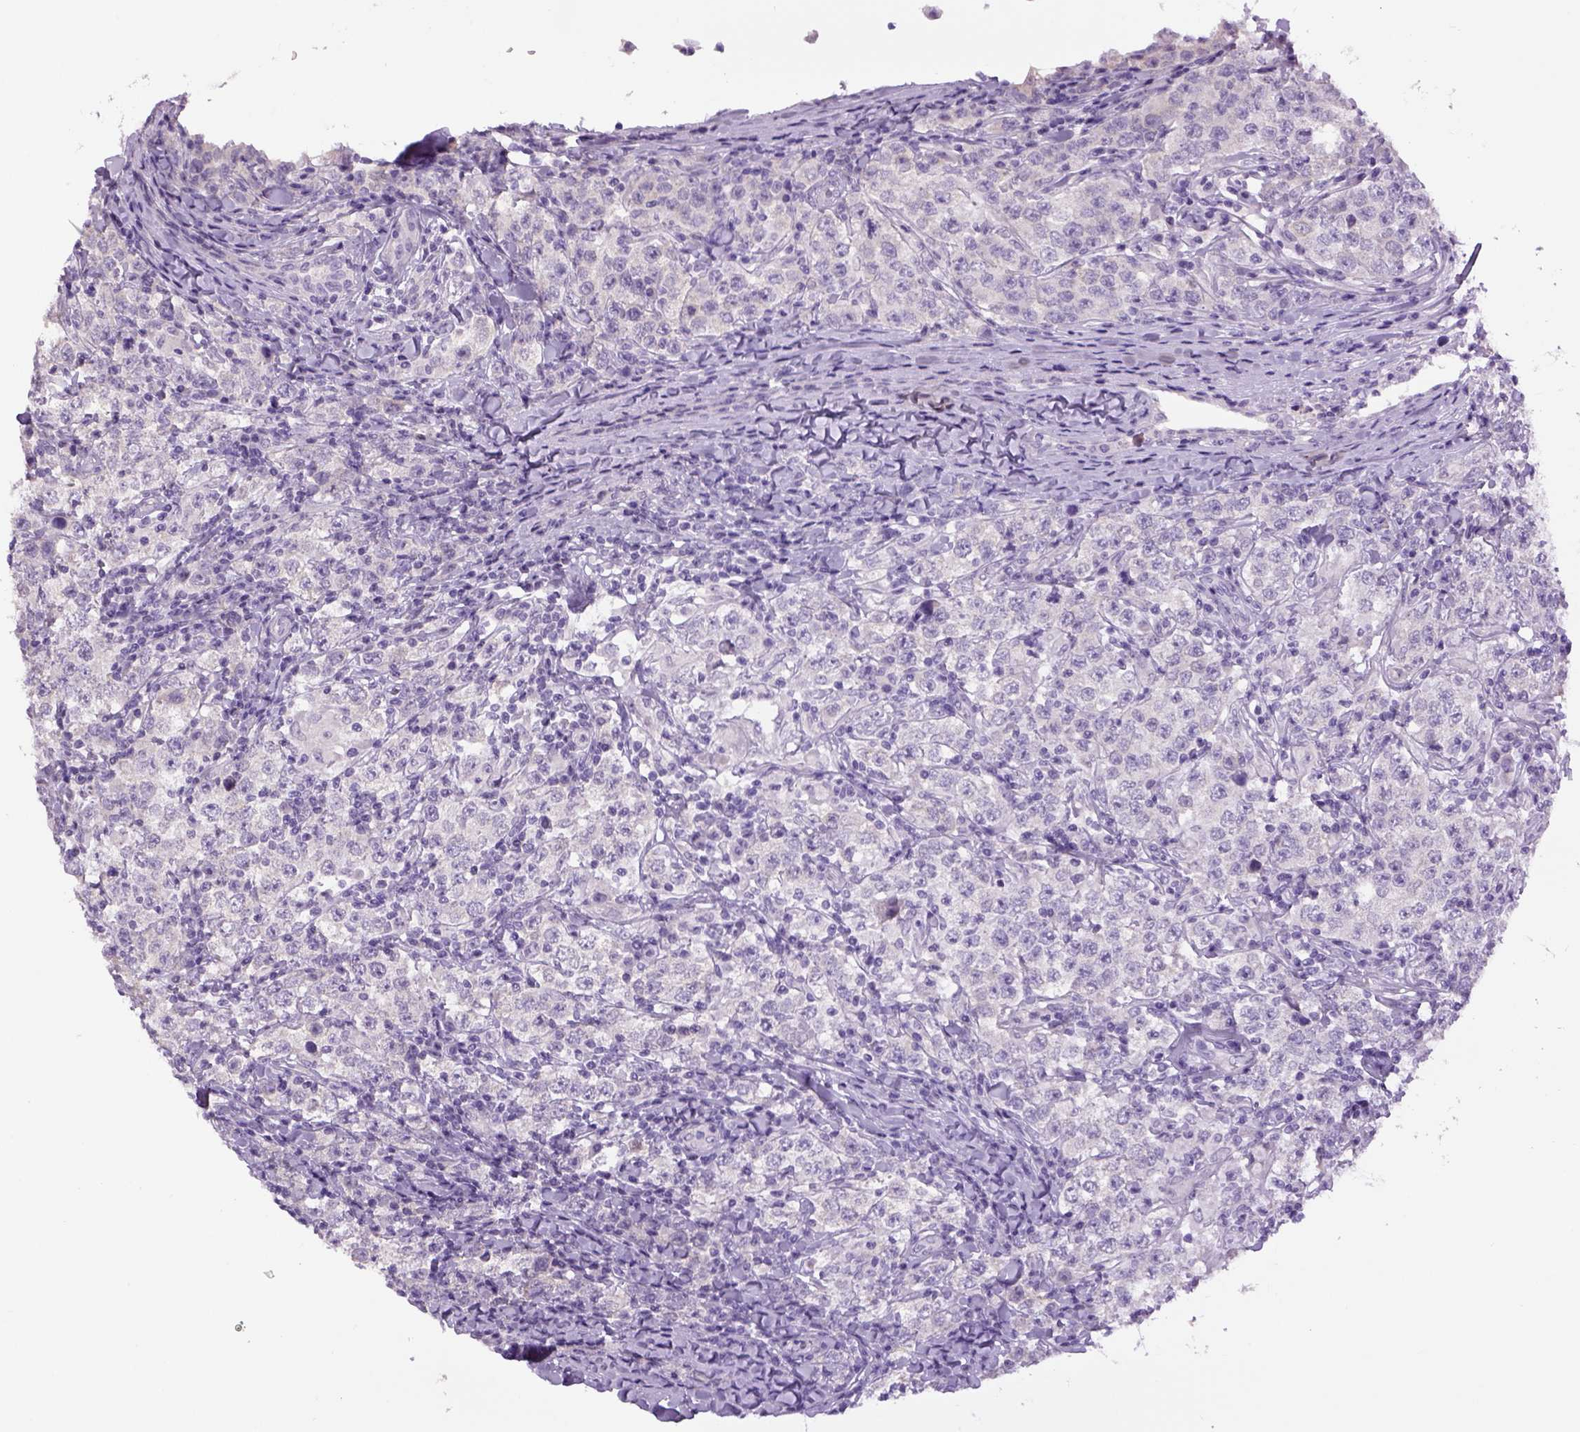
{"staining": {"intensity": "negative", "quantity": "none", "location": "none"}, "tissue": "testis cancer", "cell_type": "Tumor cells", "image_type": "cancer", "snomed": [{"axis": "morphology", "description": "Seminoma, NOS"}, {"axis": "morphology", "description": "Carcinoma, Embryonal, NOS"}, {"axis": "topography", "description": "Testis"}], "caption": "Tumor cells show no significant positivity in testis cancer (seminoma).", "gene": "DBH", "patient": {"sex": "male", "age": 41}}